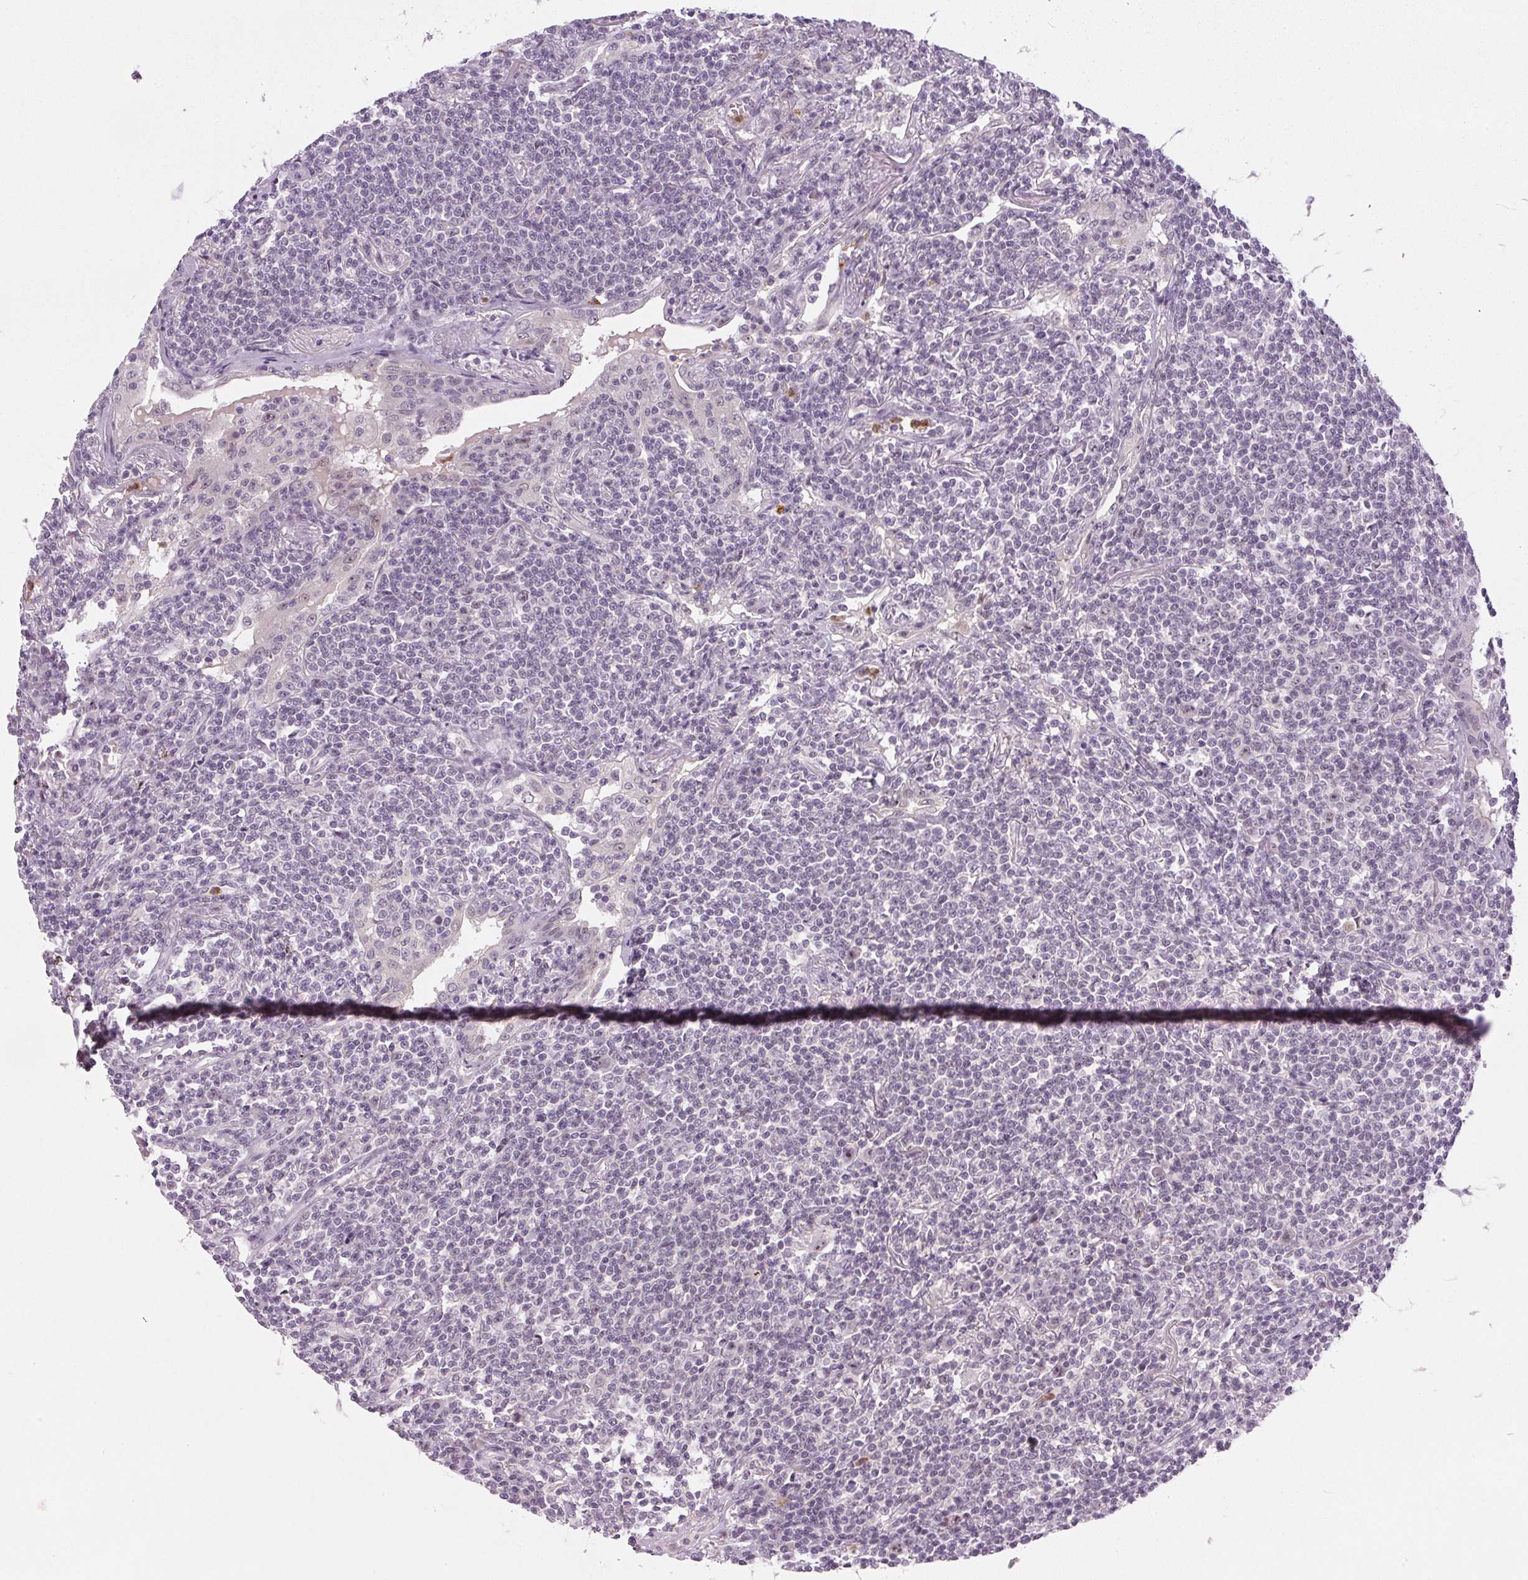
{"staining": {"intensity": "negative", "quantity": "none", "location": "none"}, "tissue": "lymphoma", "cell_type": "Tumor cells", "image_type": "cancer", "snomed": [{"axis": "morphology", "description": "Malignant lymphoma, non-Hodgkin's type, Low grade"}, {"axis": "topography", "description": "Lung"}], "caption": "Tumor cells show no significant protein staining in lymphoma.", "gene": "SGF29", "patient": {"sex": "female", "age": 71}}